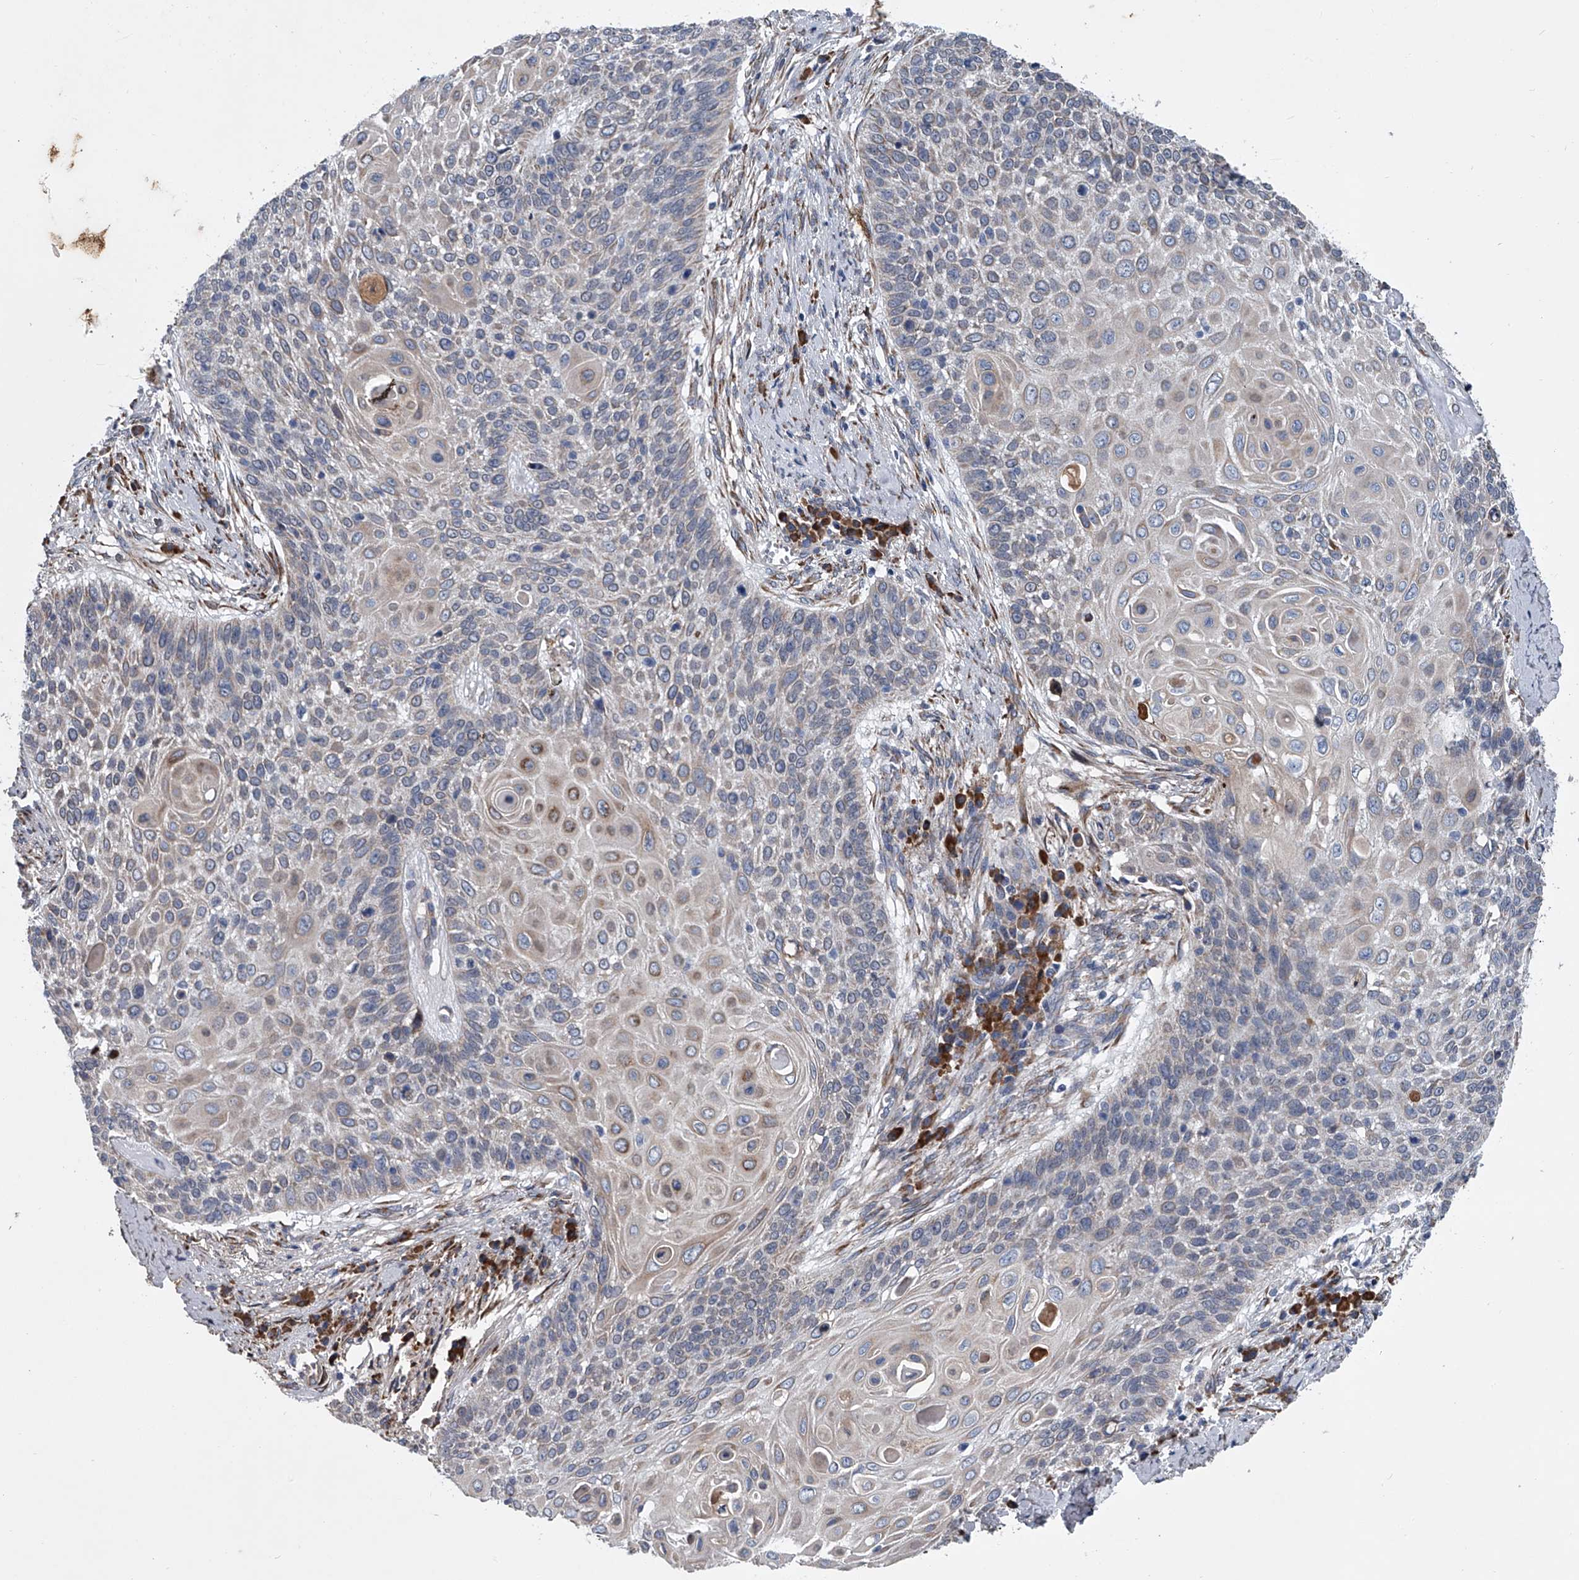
{"staining": {"intensity": "weak", "quantity": "<25%", "location": "cytoplasmic/membranous"}, "tissue": "cervical cancer", "cell_type": "Tumor cells", "image_type": "cancer", "snomed": [{"axis": "morphology", "description": "Squamous cell carcinoma, NOS"}, {"axis": "topography", "description": "Cervix"}], "caption": "This is an IHC photomicrograph of cervical squamous cell carcinoma. There is no expression in tumor cells.", "gene": "ABCG1", "patient": {"sex": "female", "age": 39}}